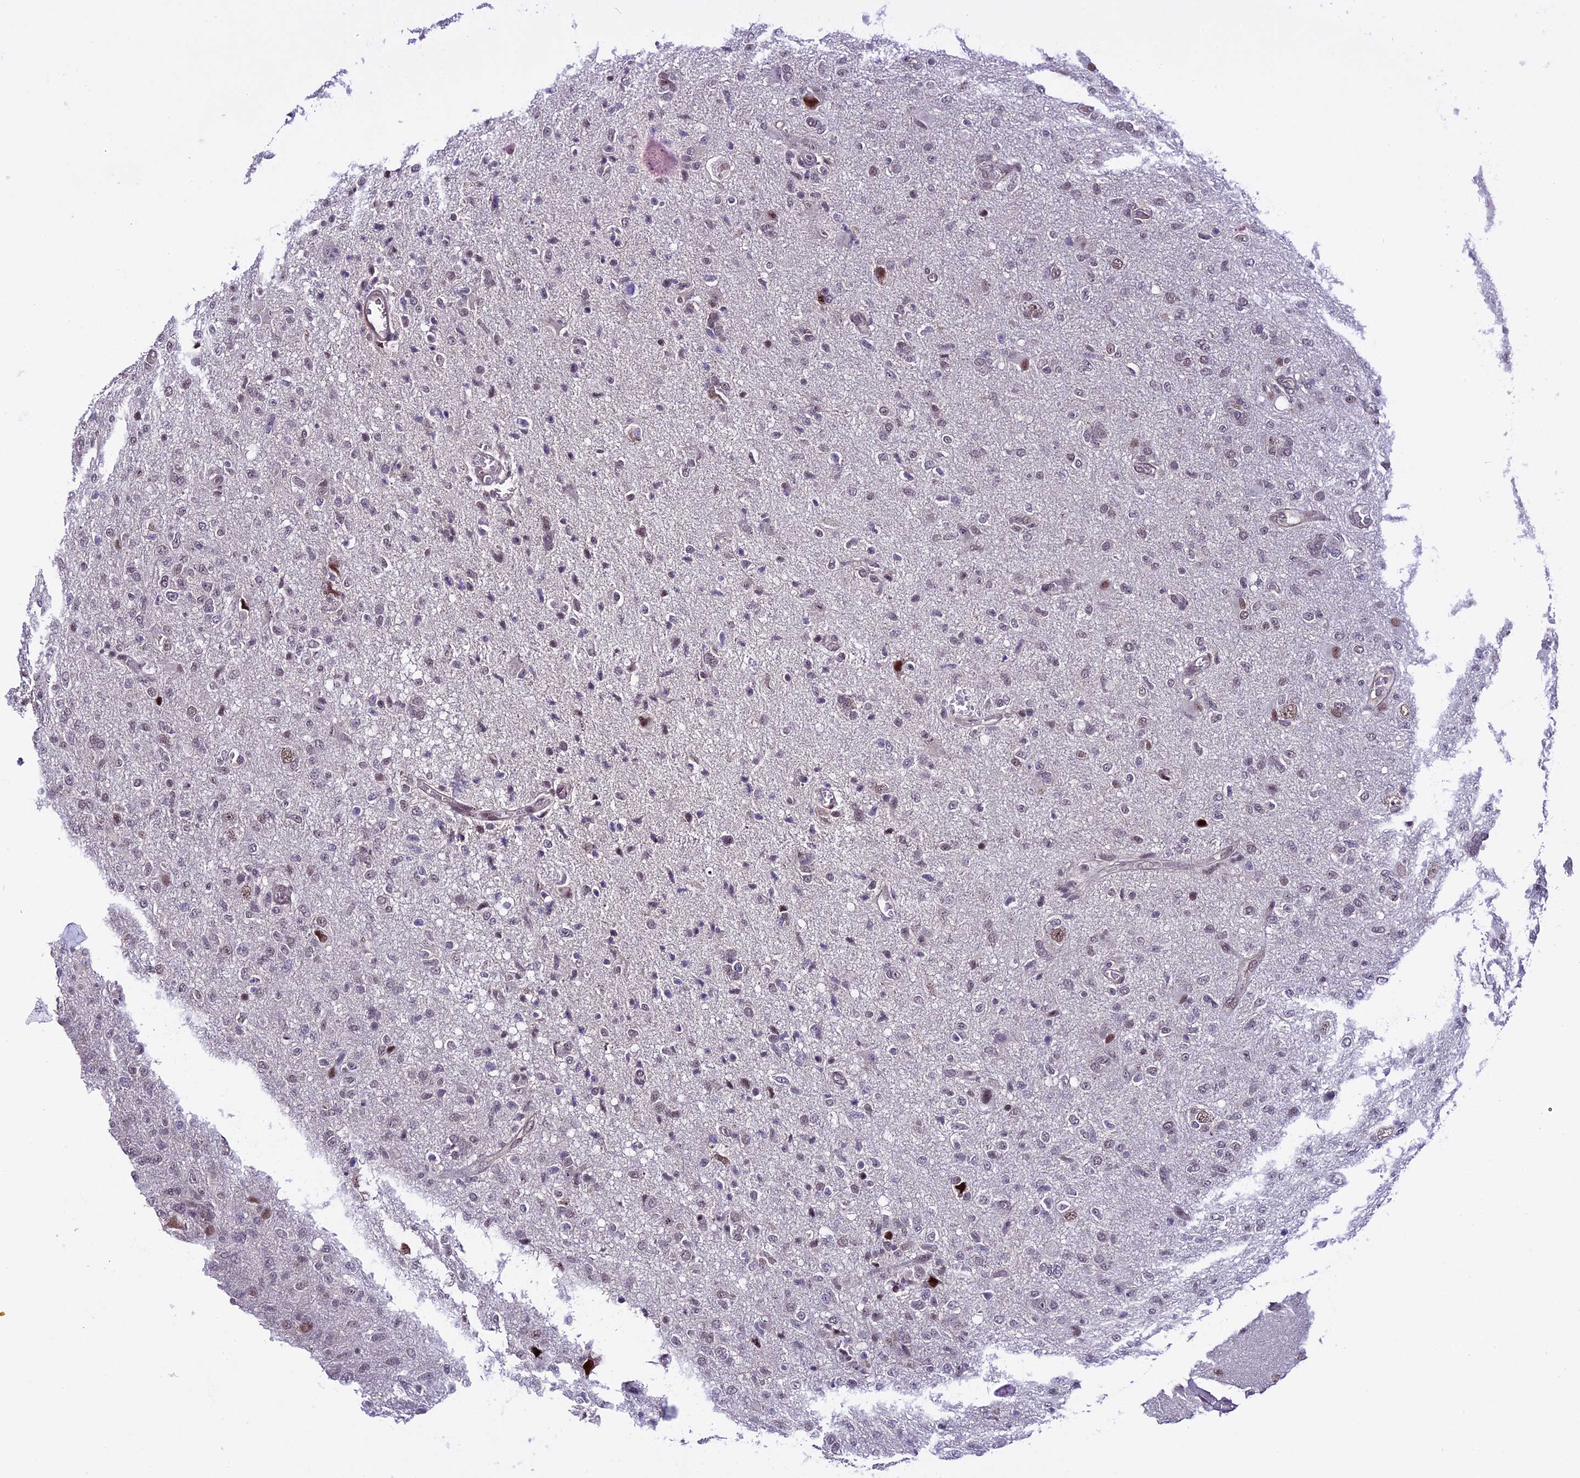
{"staining": {"intensity": "weak", "quantity": "25%-75%", "location": "nuclear"}, "tissue": "glioma", "cell_type": "Tumor cells", "image_type": "cancer", "snomed": [{"axis": "morphology", "description": "Glioma, malignant, High grade"}, {"axis": "topography", "description": "Brain"}], "caption": "About 25%-75% of tumor cells in high-grade glioma (malignant) reveal weak nuclear protein expression as visualized by brown immunohistochemical staining.", "gene": "TCP11L2", "patient": {"sex": "female", "age": 57}}